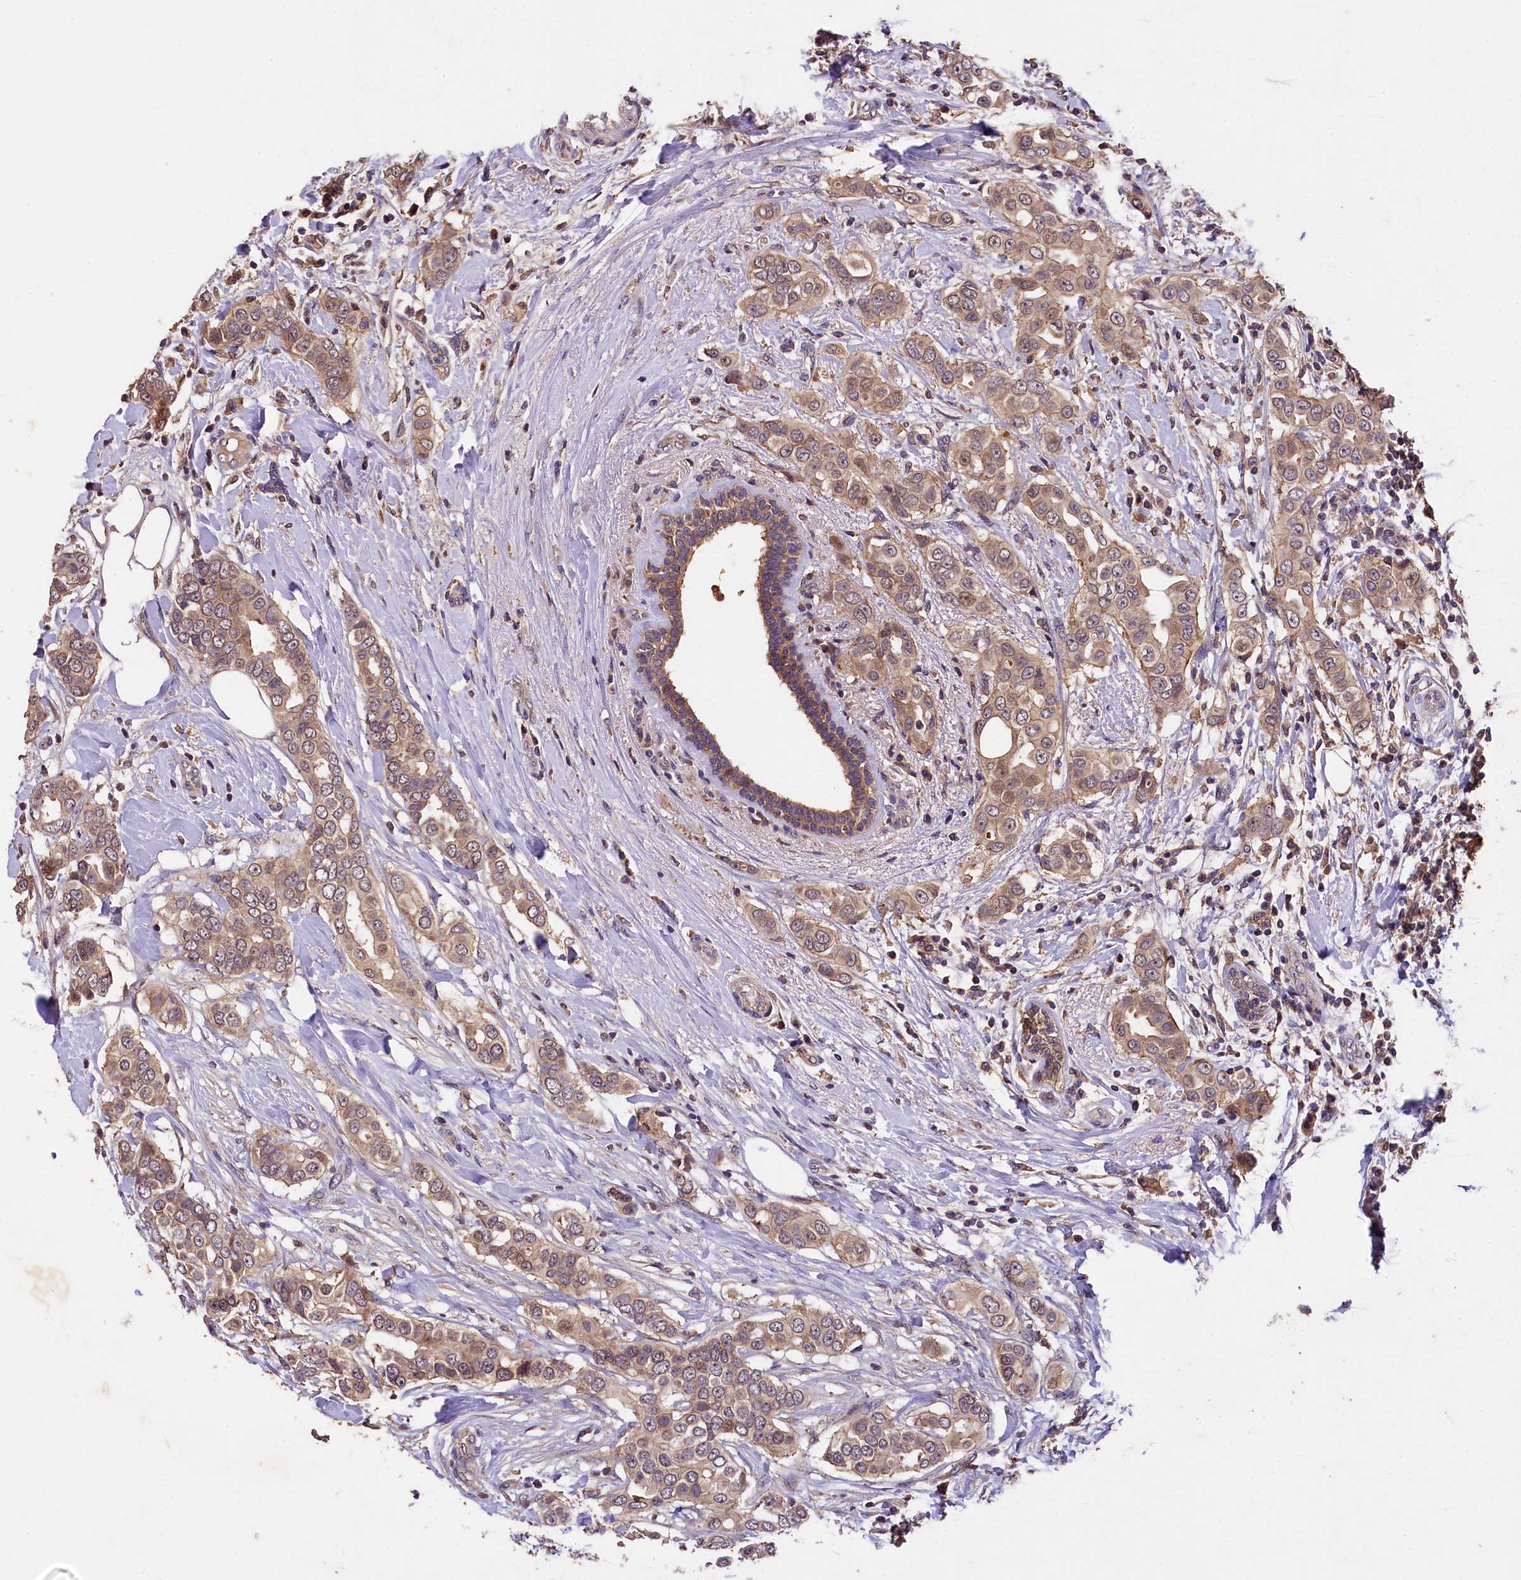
{"staining": {"intensity": "moderate", "quantity": ">75%", "location": "cytoplasmic/membranous"}, "tissue": "breast cancer", "cell_type": "Tumor cells", "image_type": "cancer", "snomed": [{"axis": "morphology", "description": "Lobular carcinoma"}, {"axis": "topography", "description": "Breast"}], "caption": "High-power microscopy captured an immunohistochemistry (IHC) photomicrograph of breast cancer, revealing moderate cytoplasmic/membranous positivity in about >75% of tumor cells.", "gene": "PLXNB1", "patient": {"sex": "female", "age": 51}}